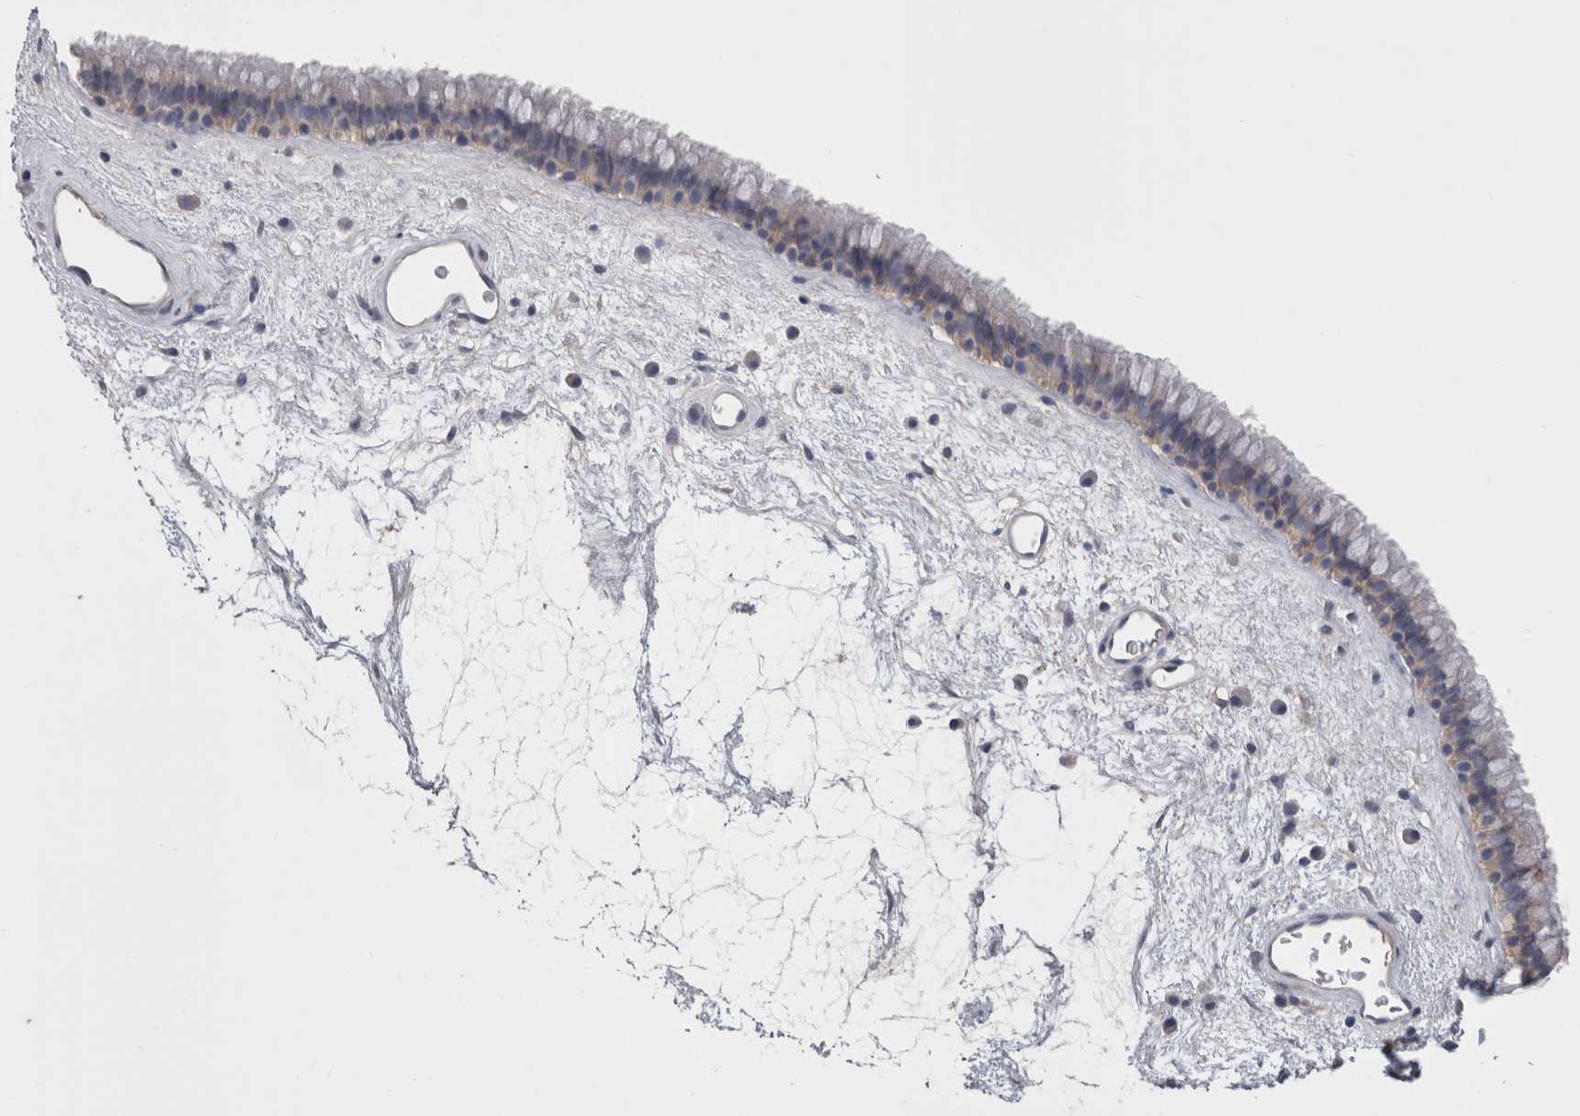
{"staining": {"intensity": "weak", "quantity": "25%-75%", "location": "cytoplasmic/membranous"}, "tissue": "nasopharynx", "cell_type": "Respiratory epithelial cells", "image_type": "normal", "snomed": [{"axis": "morphology", "description": "Normal tissue, NOS"}, {"axis": "morphology", "description": "Inflammation, NOS"}, {"axis": "topography", "description": "Nasopharynx"}], "caption": "DAB (3,3'-diaminobenzidine) immunohistochemical staining of benign human nasopharynx exhibits weak cytoplasmic/membranous protein expression in approximately 25%-75% of respiratory epithelial cells. Using DAB (3,3'-diaminobenzidine) (brown) and hematoxylin (blue) stains, captured at high magnification using brightfield microscopy.", "gene": "NECTIN2", "patient": {"sex": "male", "age": 48}}